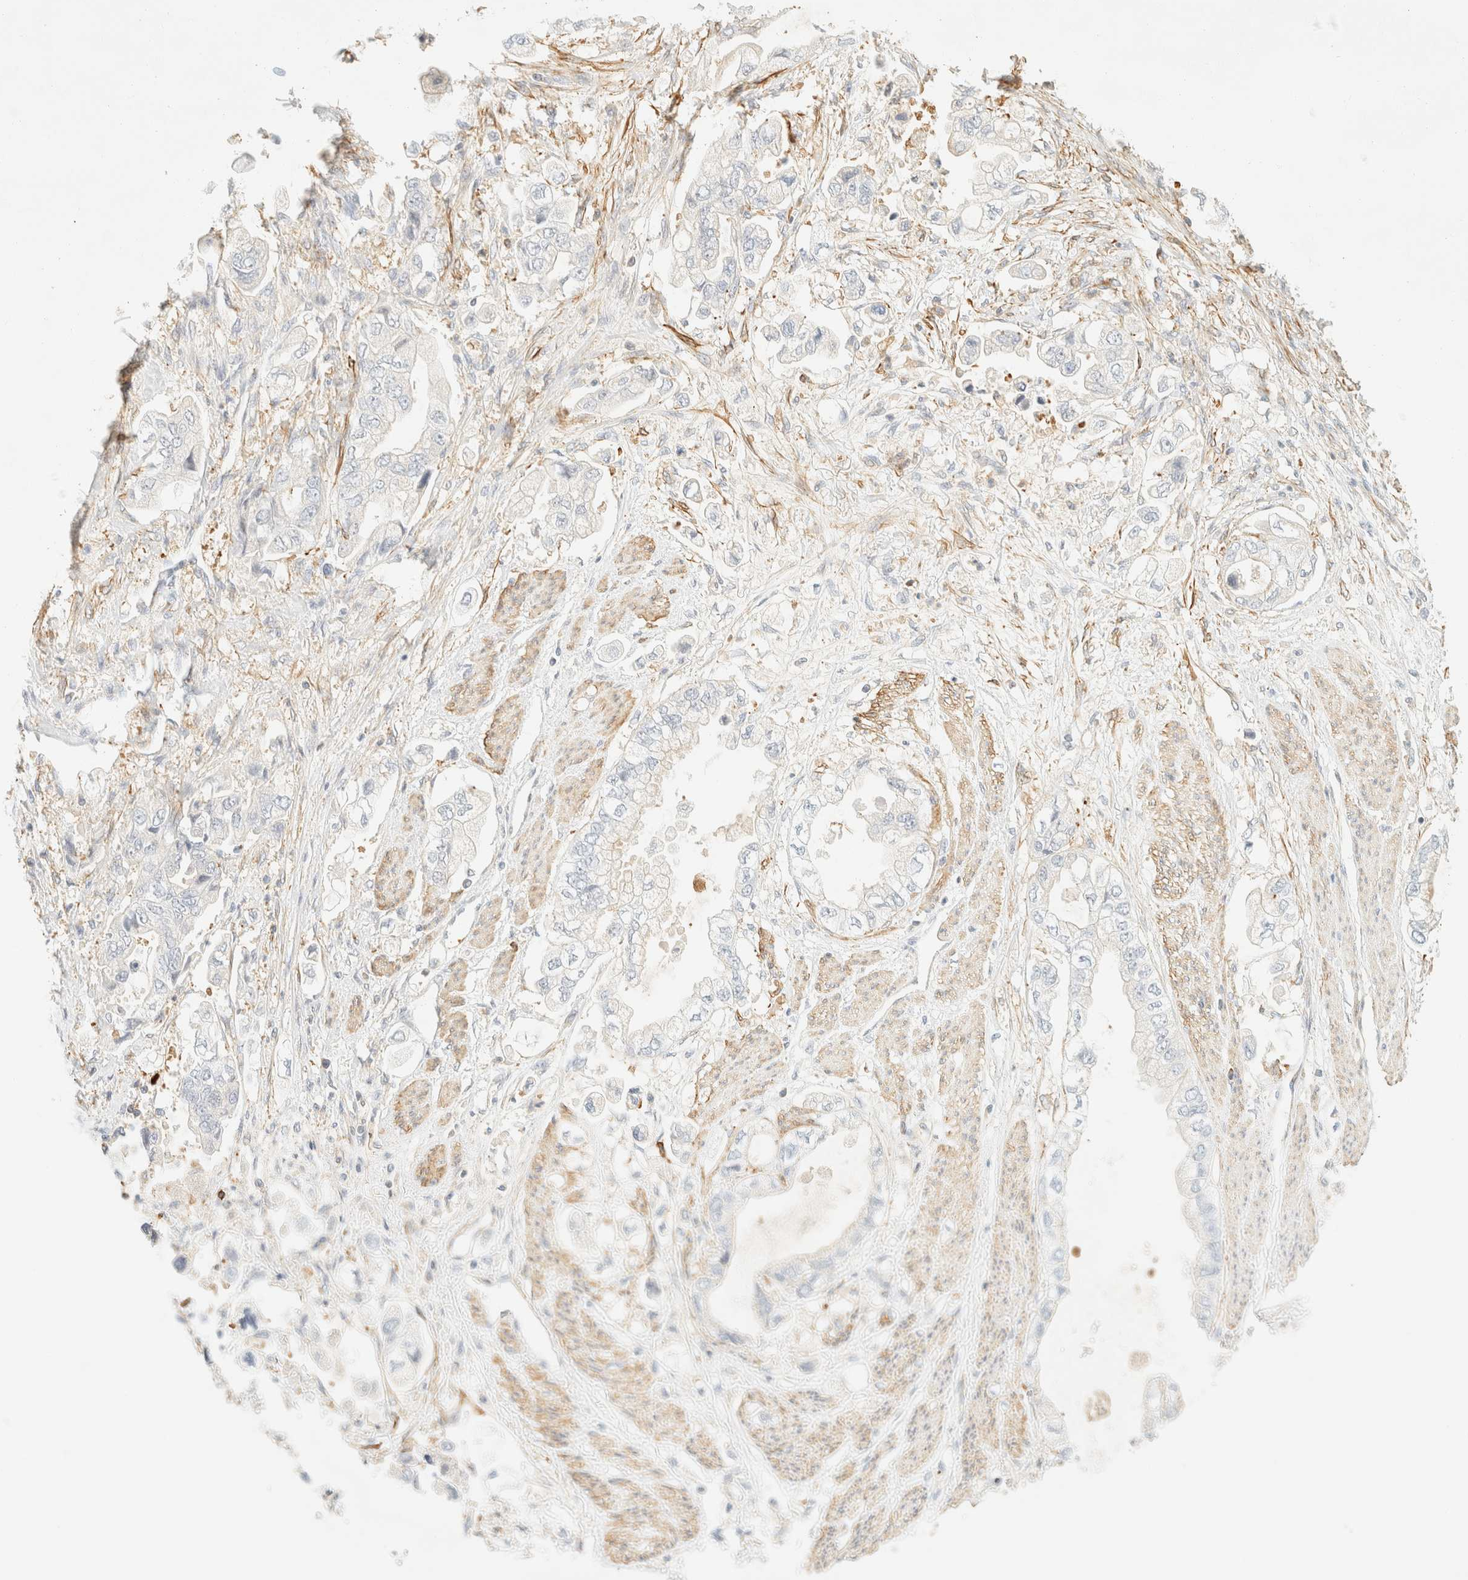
{"staining": {"intensity": "negative", "quantity": "none", "location": "none"}, "tissue": "stomach cancer", "cell_type": "Tumor cells", "image_type": "cancer", "snomed": [{"axis": "morphology", "description": "Adenocarcinoma, NOS"}, {"axis": "topography", "description": "Stomach"}], "caption": "Immunohistochemical staining of stomach adenocarcinoma exhibits no significant expression in tumor cells. Nuclei are stained in blue.", "gene": "OTOP2", "patient": {"sex": "male", "age": 62}}